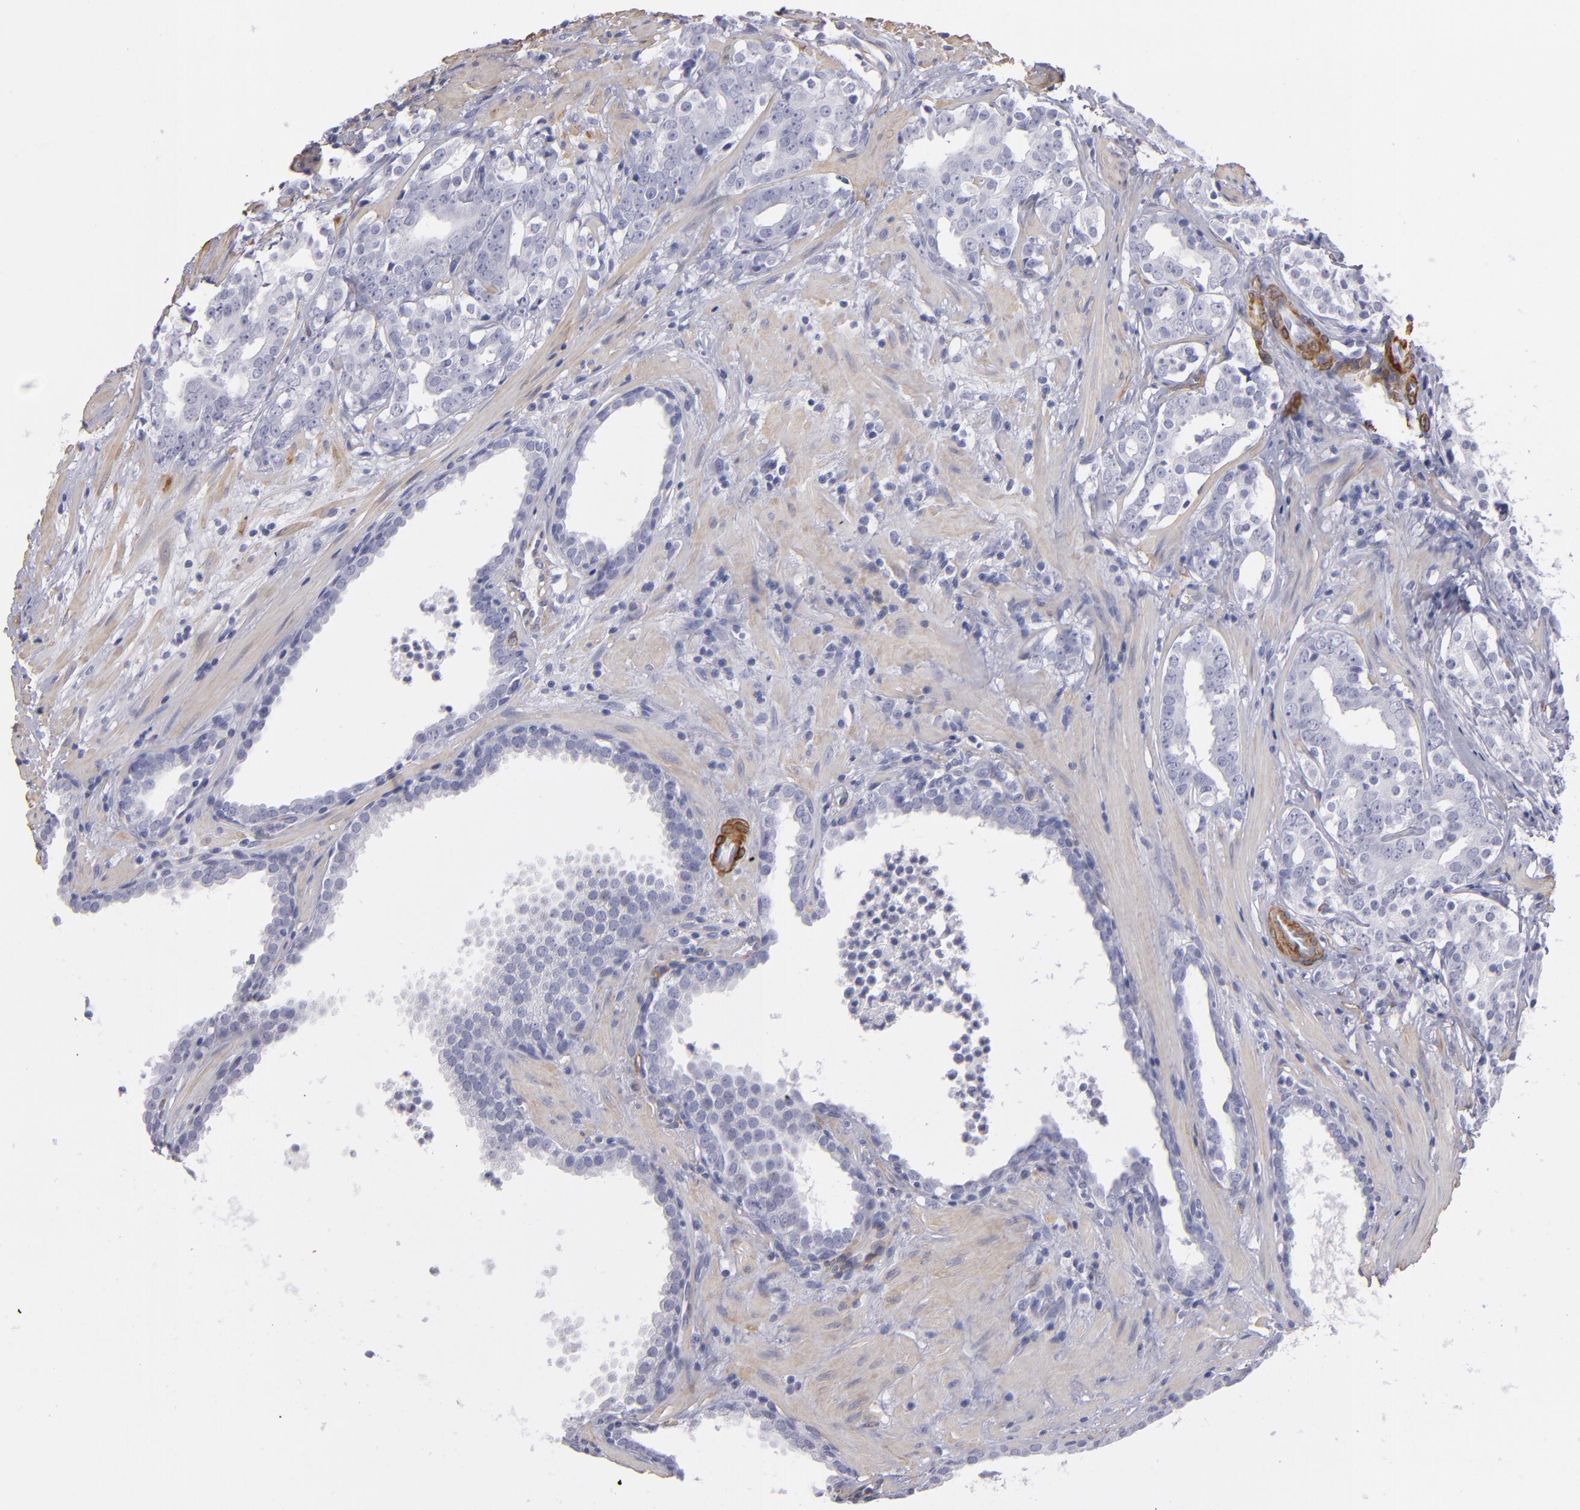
{"staining": {"intensity": "negative", "quantity": "none", "location": "none"}, "tissue": "prostate cancer", "cell_type": "Tumor cells", "image_type": "cancer", "snomed": [{"axis": "morphology", "description": "Adenocarcinoma, Low grade"}, {"axis": "topography", "description": "Prostate"}], "caption": "IHC histopathology image of human low-grade adenocarcinoma (prostate) stained for a protein (brown), which reveals no expression in tumor cells.", "gene": "MYH11", "patient": {"sex": "male", "age": 59}}